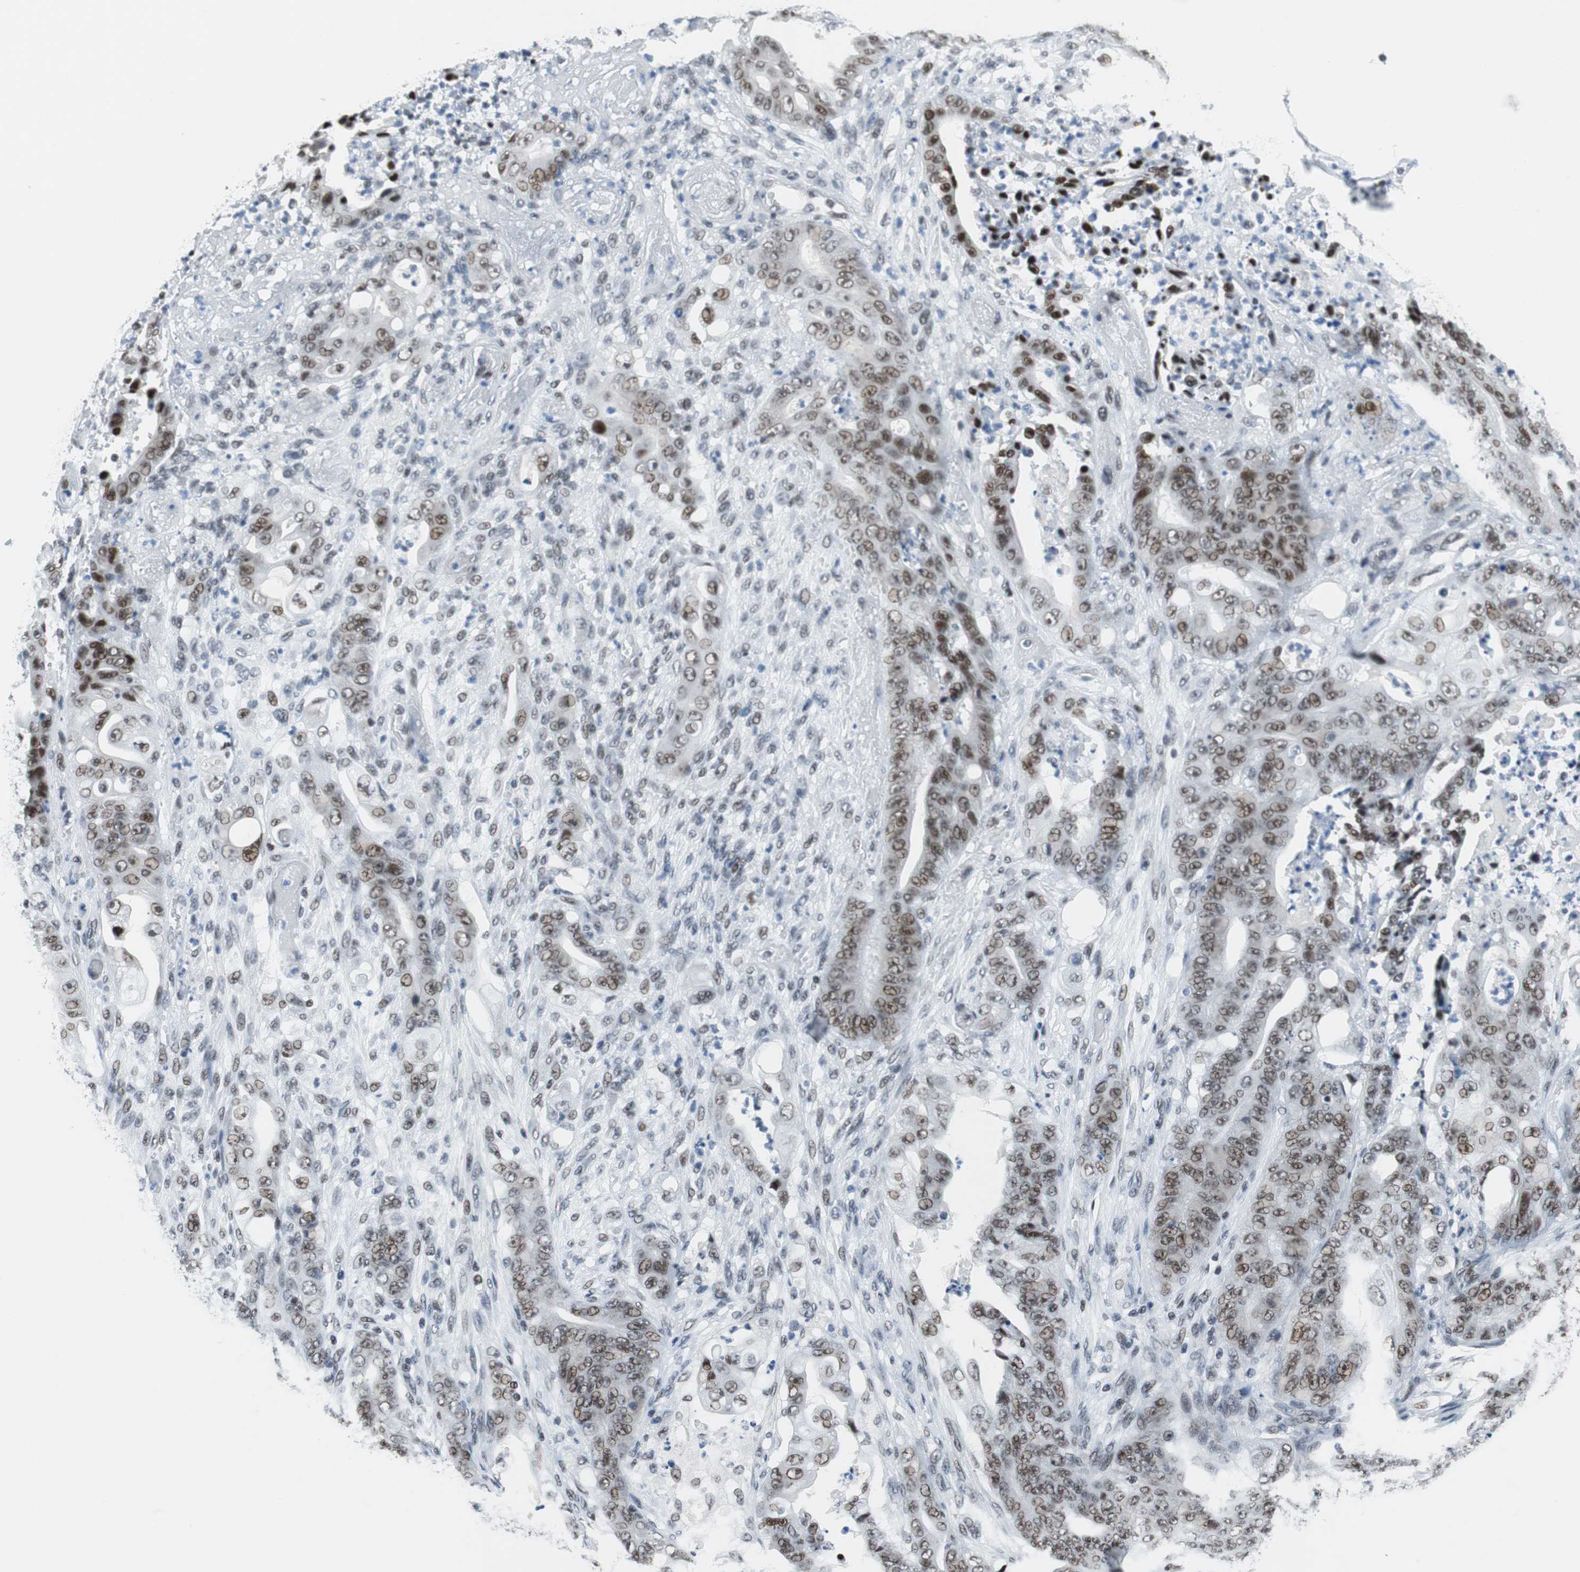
{"staining": {"intensity": "weak", "quantity": "25%-75%", "location": "nuclear"}, "tissue": "stomach cancer", "cell_type": "Tumor cells", "image_type": "cancer", "snomed": [{"axis": "morphology", "description": "Adenocarcinoma, NOS"}, {"axis": "topography", "description": "Stomach"}], "caption": "Tumor cells exhibit weak nuclear expression in approximately 25%-75% of cells in adenocarcinoma (stomach).", "gene": "HDAC3", "patient": {"sex": "female", "age": 73}}